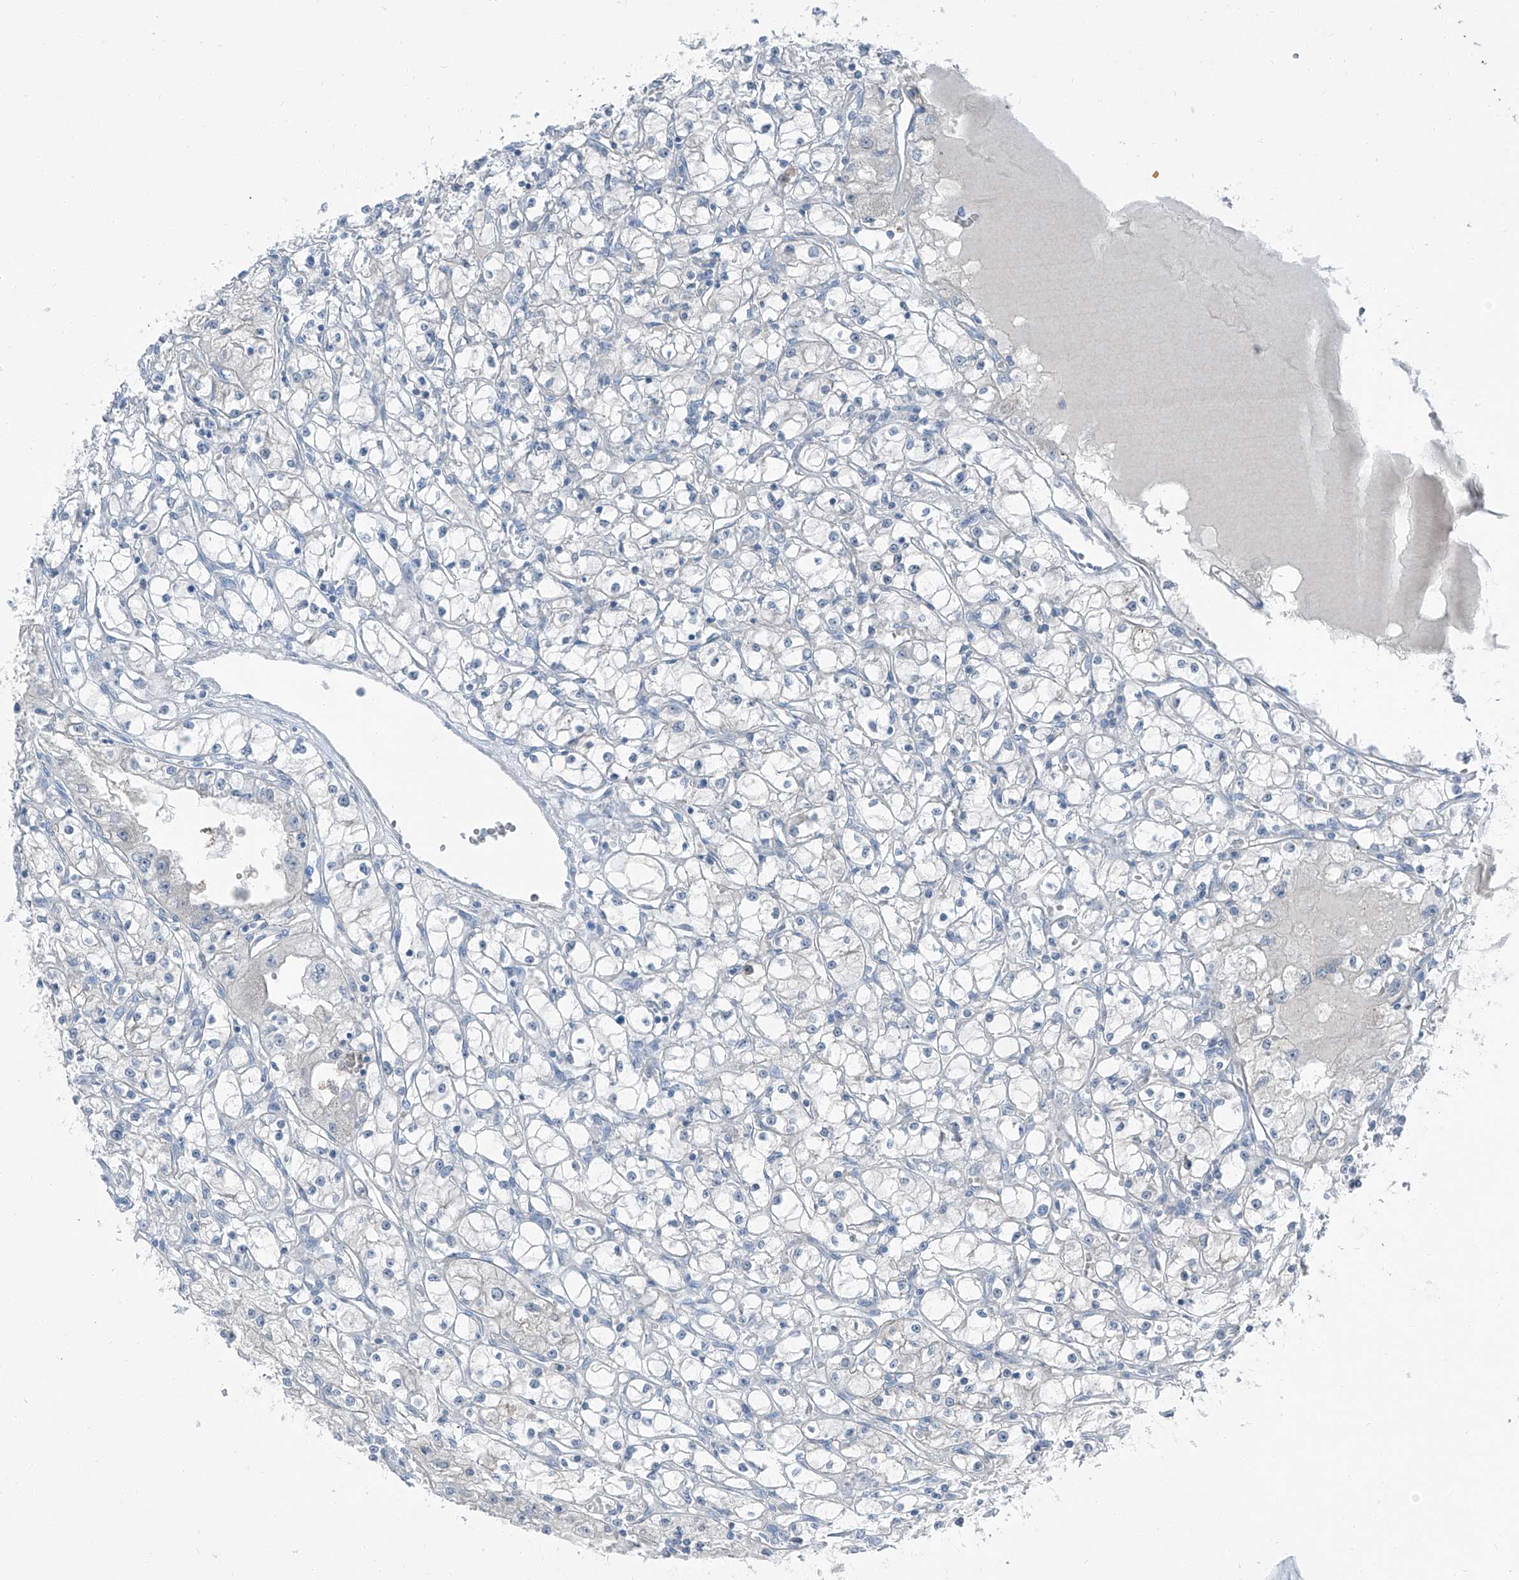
{"staining": {"intensity": "negative", "quantity": "none", "location": "none"}, "tissue": "renal cancer", "cell_type": "Tumor cells", "image_type": "cancer", "snomed": [{"axis": "morphology", "description": "Adenocarcinoma, NOS"}, {"axis": "topography", "description": "Kidney"}], "caption": "The histopathology image displays no staining of tumor cells in renal cancer (adenocarcinoma).", "gene": "RGN", "patient": {"sex": "male", "age": 56}}